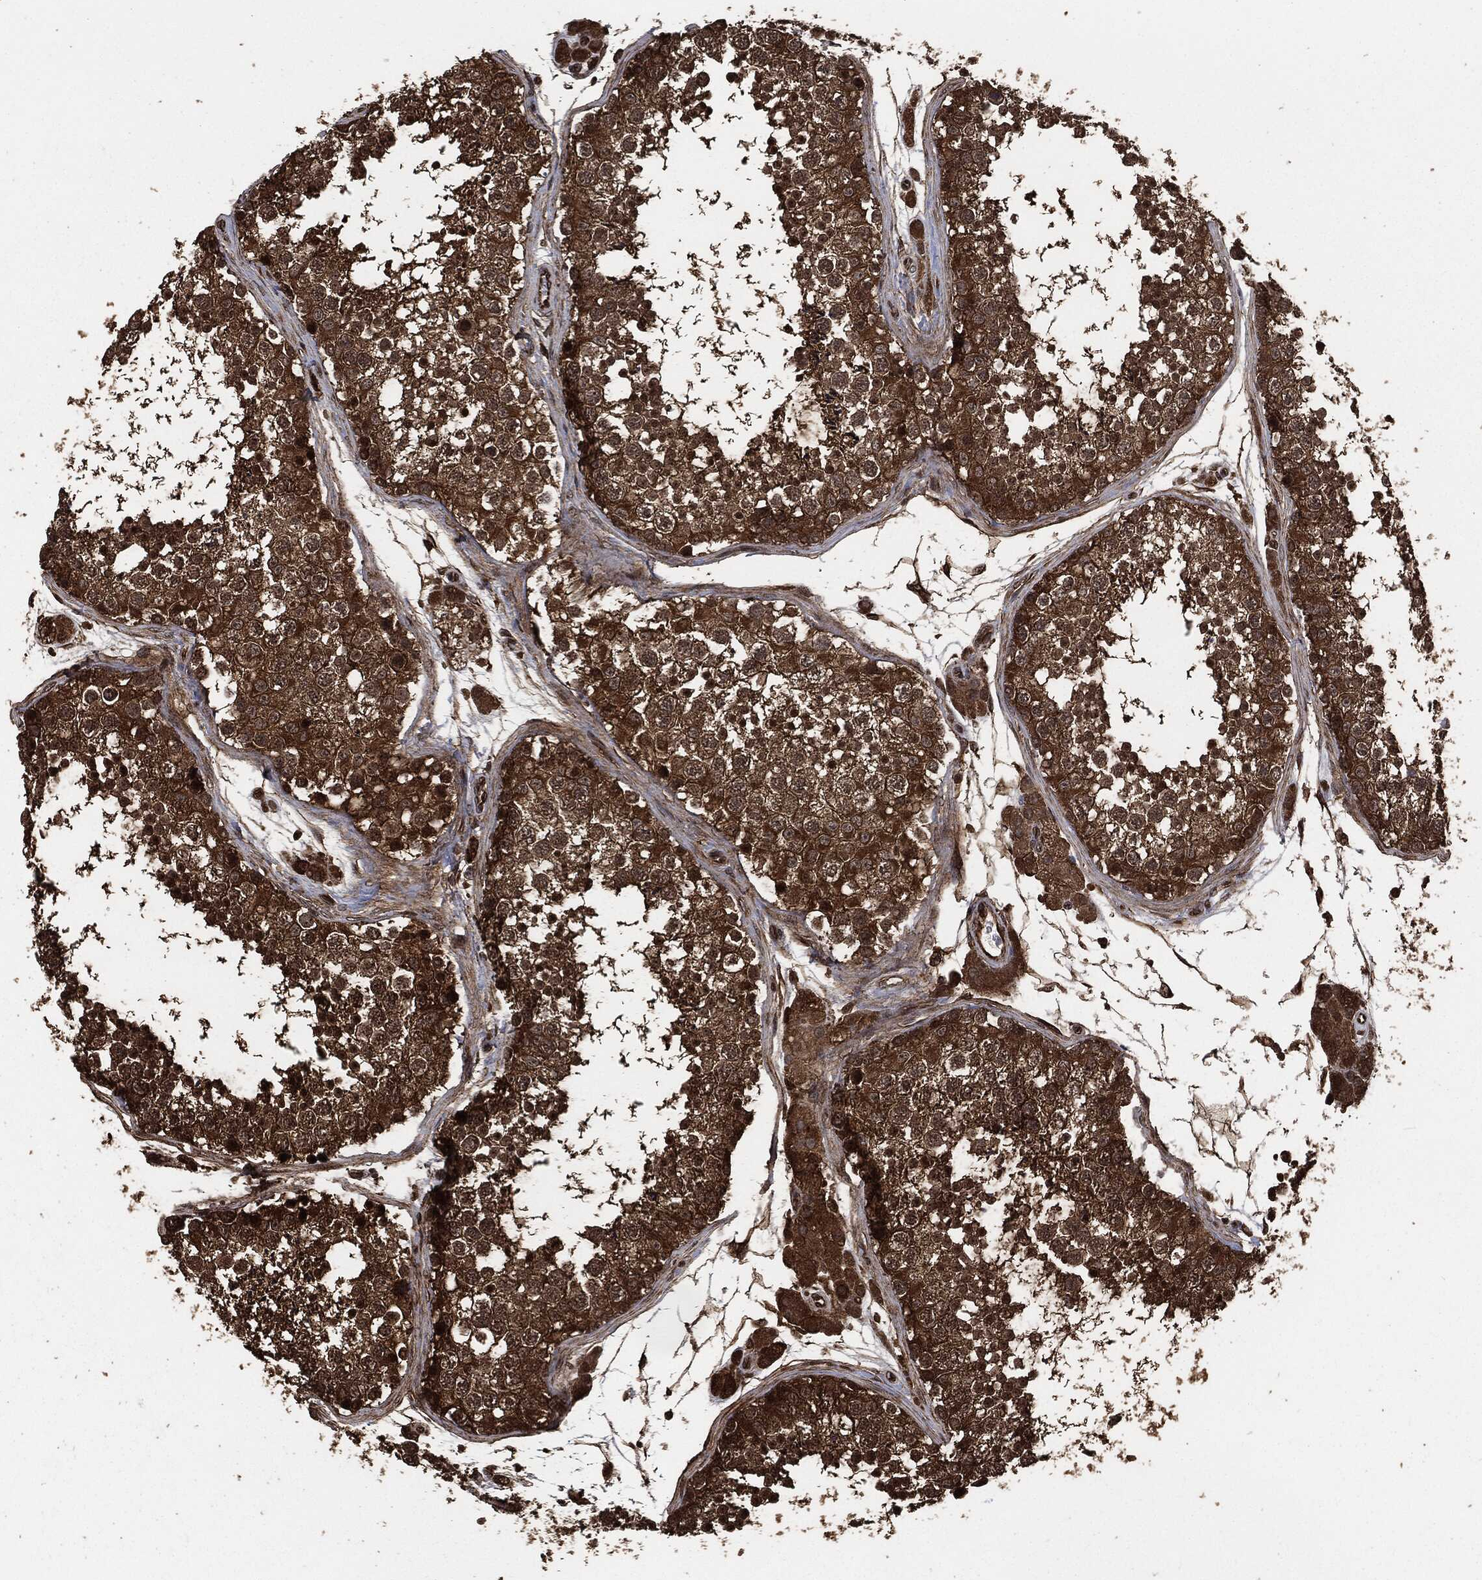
{"staining": {"intensity": "strong", "quantity": ">75%", "location": "cytoplasmic/membranous"}, "tissue": "testis", "cell_type": "Cells in seminiferous ducts", "image_type": "normal", "snomed": [{"axis": "morphology", "description": "Normal tissue, NOS"}, {"axis": "topography", "description": "Testis"}], "caption": "Testis stained with DAB immunohistochemistry displays high levels of strong cytoplasmic/membranous staining in approximately >75% of cells in seminiferous ducts. (IHC, brightfield microscopy, high magnification).", "gene": "HRAS", "patient": {"sex": "male", "age": 41}}